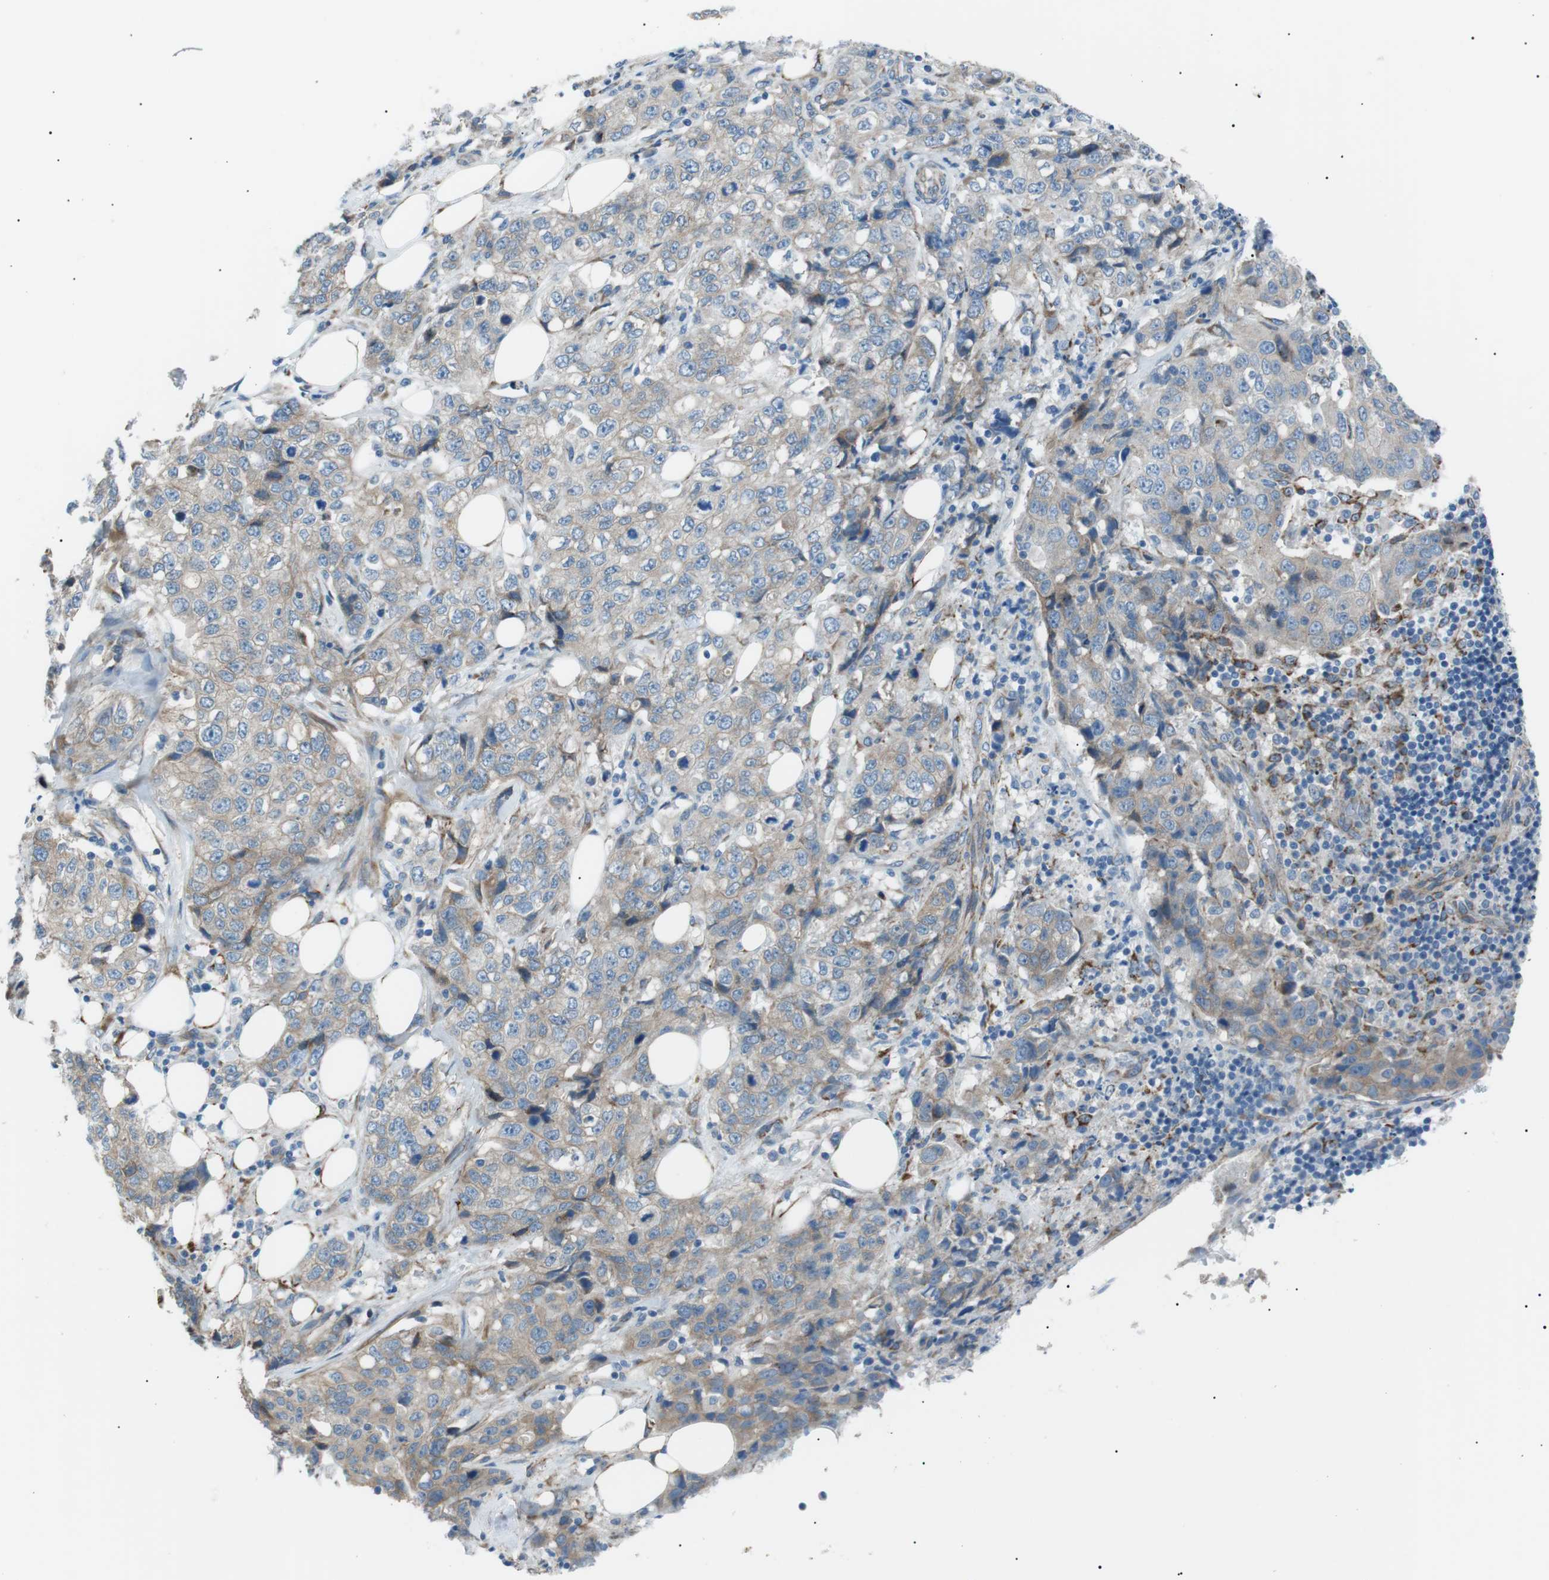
{"staining": {"intensity": "weak", "quantity": ">75%", "location": "cytoplasmic/membranous"}, "tissue": "stomach cancer", "cell_type": "Tumor cells", "image_type": "cancer", "snomed": [{"axis": "morphology", "description": "Adenocarcinoma, NOS"}, {"axis": "topography", "description": "Stomach"}], "caption": "This is an image of immunohistochemistry (IHC) staining of stomach cancer, which shows weak positivity in the cytoplasmic/membranous of tumor cells.", "gene": "MTARC2", "patient": {"sex": "male", "age": 48}}